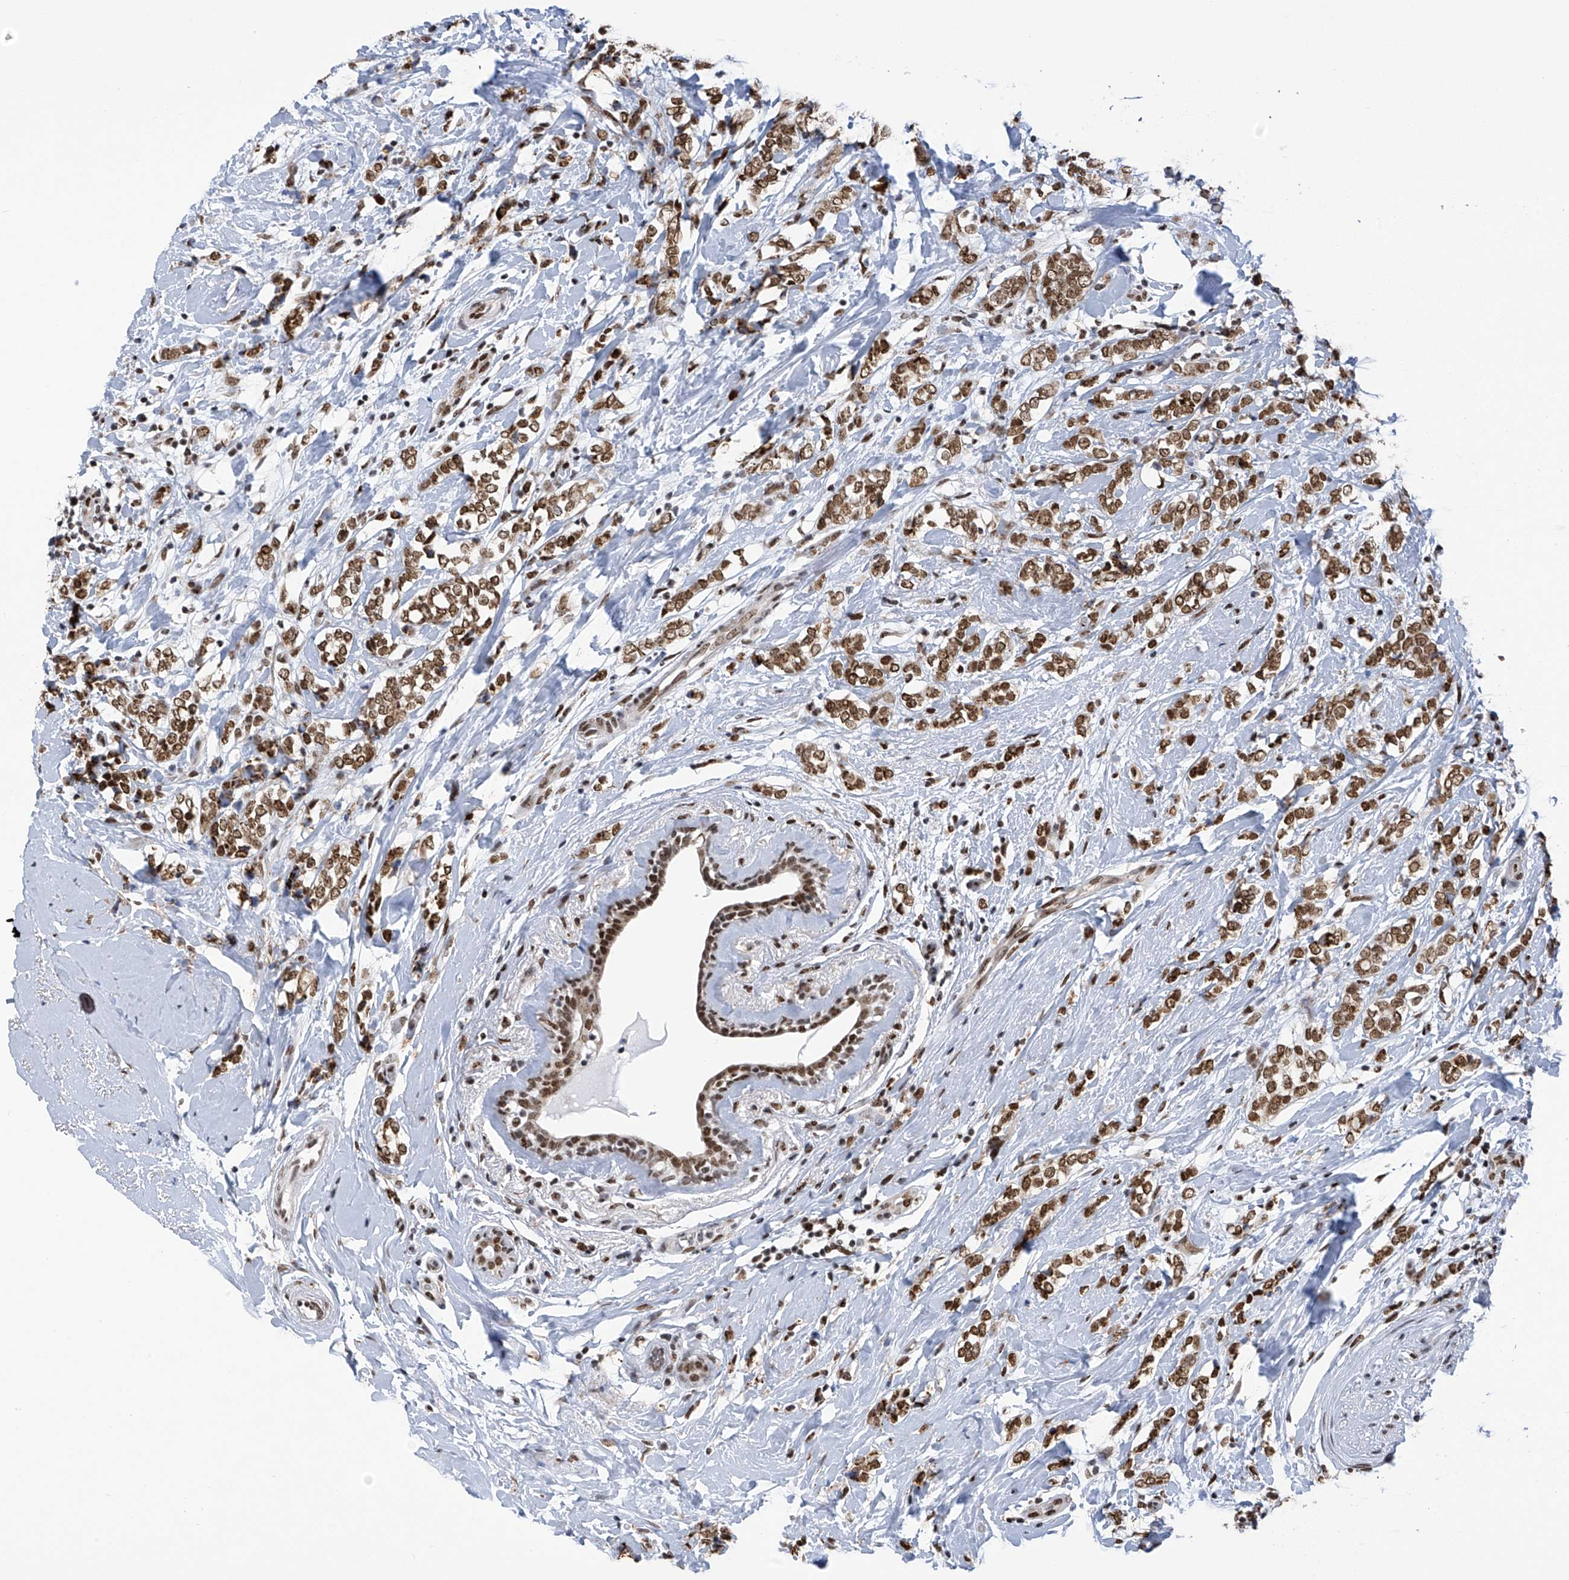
{"staining": {"intensity": "moderate", "quantity": ">75%", "location": "nuclear"}, "tissue": "breast cancer", "cell_type": "Tumor cells", "image_type": "cancer", "snomed": [{"axis": "morphology", "description": "Normal tissue, NOS"}, {"axis": "morphology", "description": "Lobular carcinoma"}, {"axis": "topography", "description": "Breast"}], "caption": "There is medium levels of moderate nuclear expression in tumor cells of breast cancer (lobular carcinoma), as demonstrated by immunohistochemical staining (brown color).", "gene": "APLF", "patient": {"sex": "female", "age": 47}}